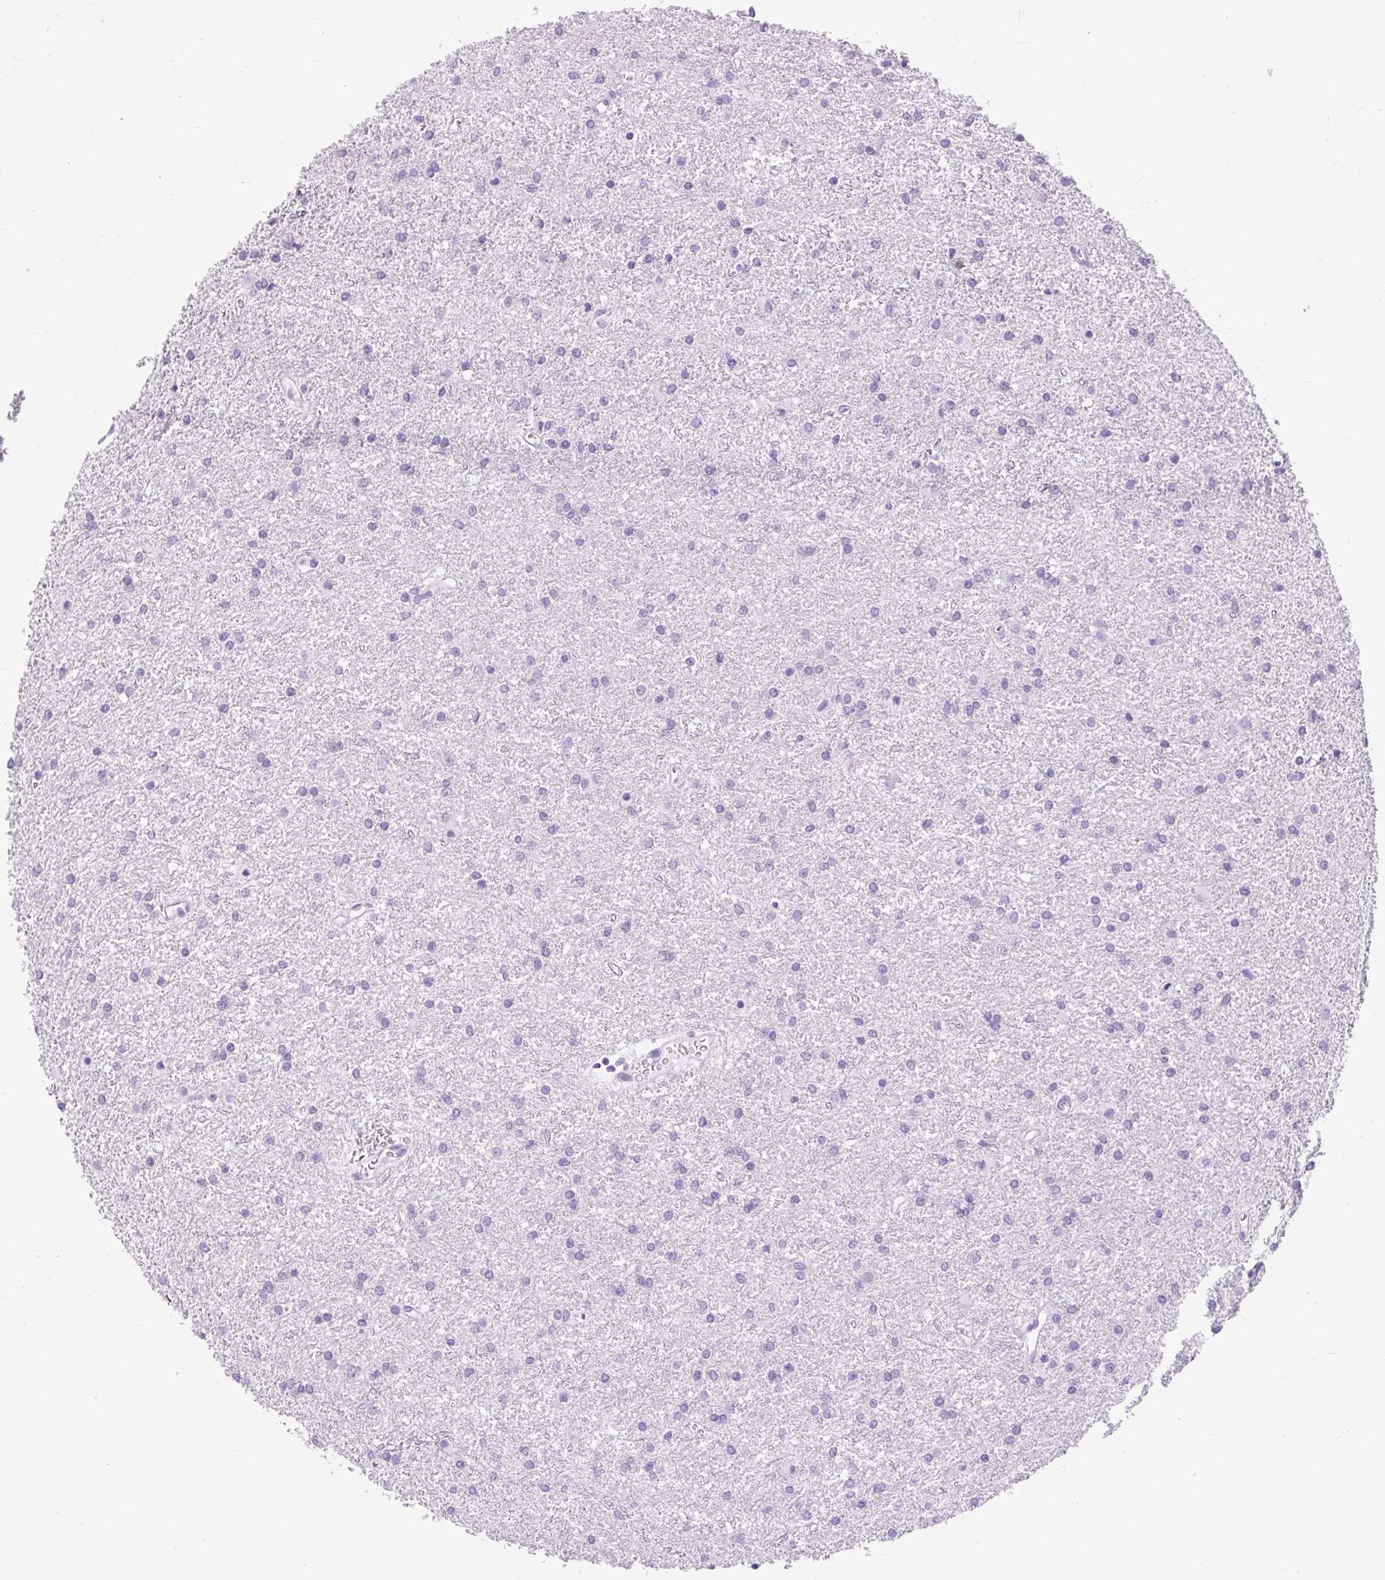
{"staining": {"intensity": "negative", "quantity": "none", "location": "none"}, "tissue": "glioma", "cell_type": "Tumor cells", "image_type": "cancer", "snomed": [{"axis": "morphology", "description": "Glioma, malignant, High grade"}, {"axis": "topography", "description": "Brain"}], "caption": "An image of glioma stained for a protein shows no brown staining in tumor cells.", "gene": "RACGAP1", "patient": {"sex": "female", "age": 50}}